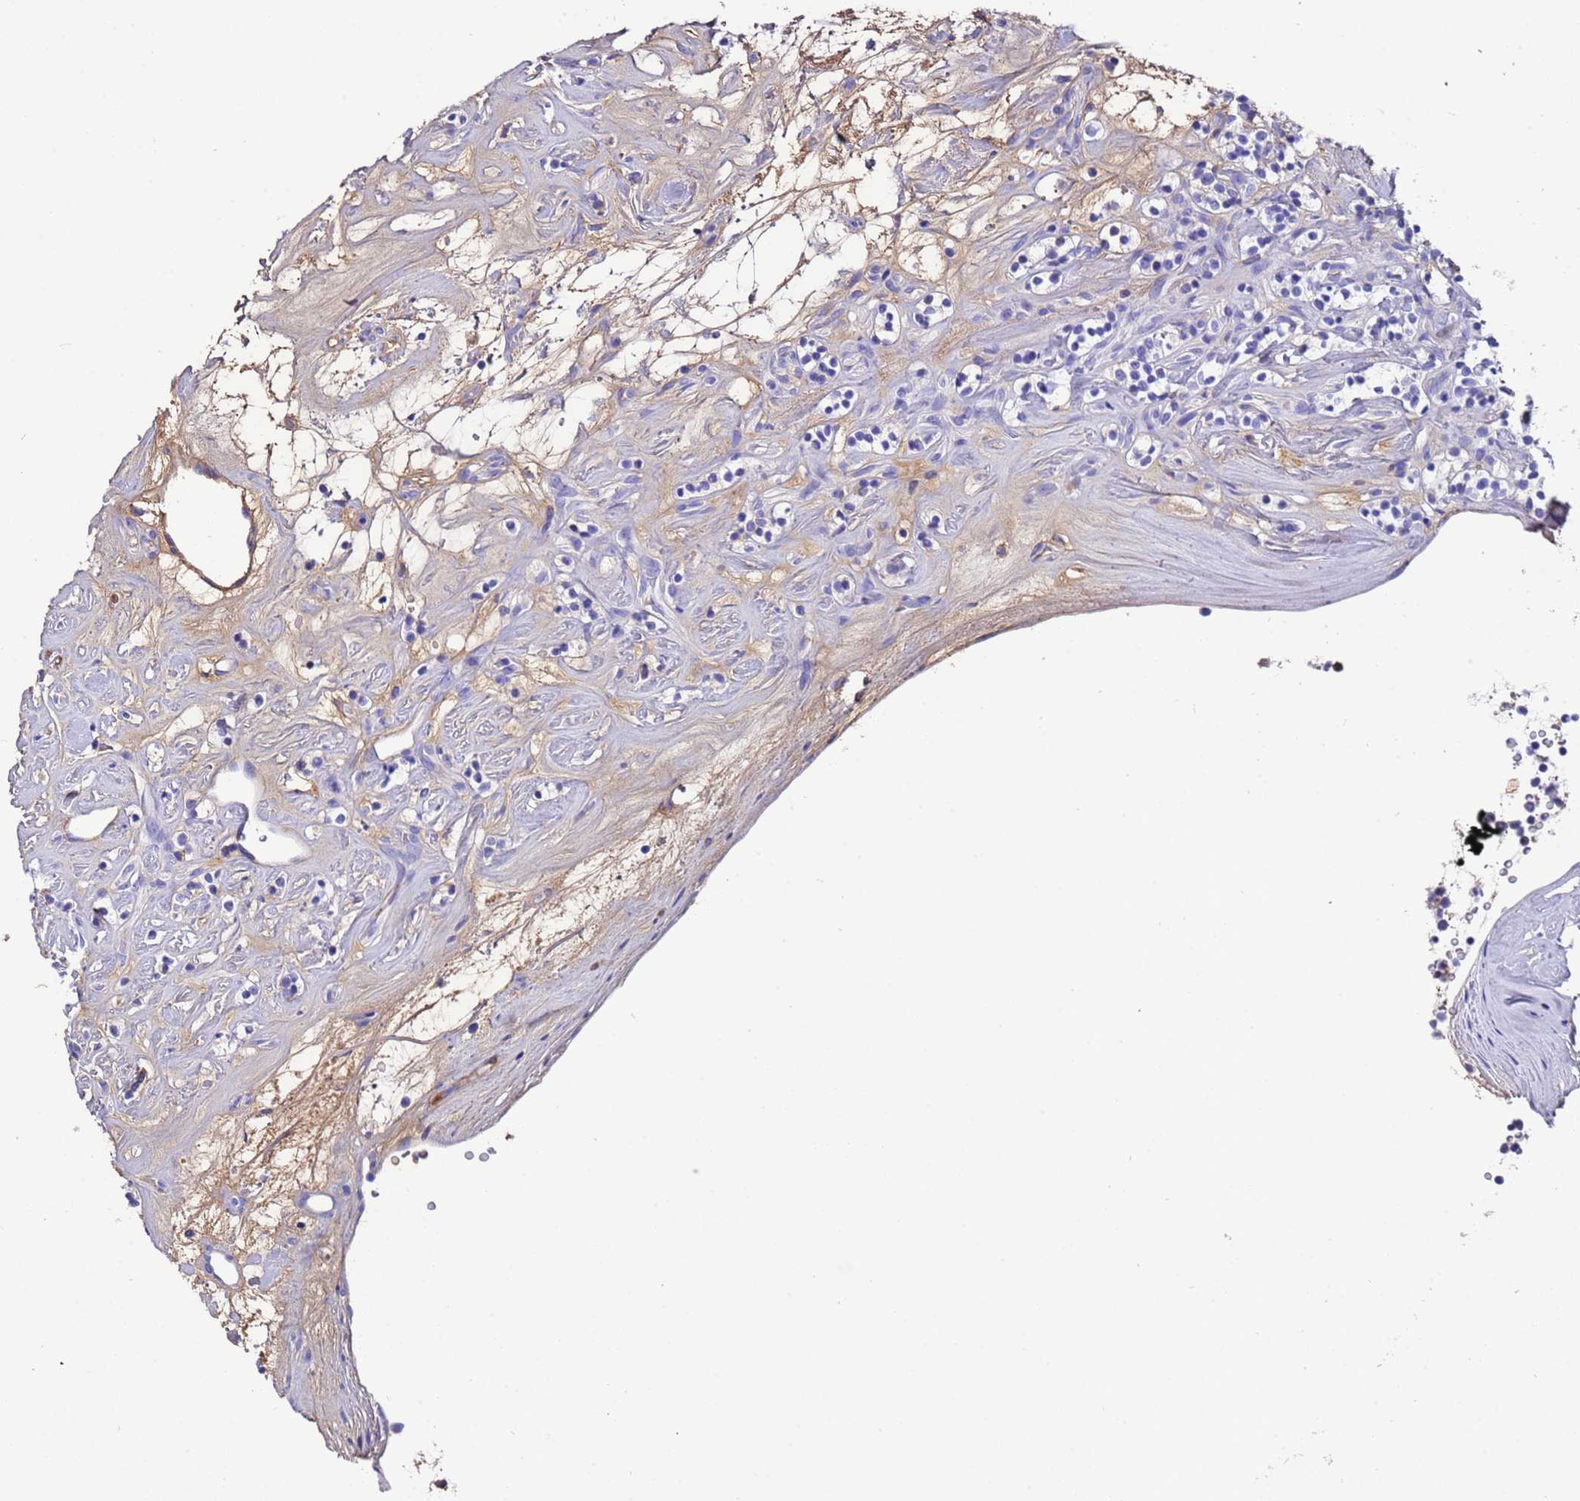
{"staining": {"intensity": "negative", "quantity": "none", "location": "none"}, "tissue": "renal cancer", "cell_type": "Tumor cells", "image_type": "cancer", "snomed": [{"axis": "morphology", "description": "Adenocarcinoma, NOS"}, {"axis": "topography", "description": "Kidney"}], "caption": "IHC micrograph of neoplastic tissue: renal adenocarcinoma stained with DAB (3,3'-diaminobenzidine) reveals no significant protein staining in tumor cells.", "gene": "H1-7", "patient": {"sex": "male", "age": 77}}